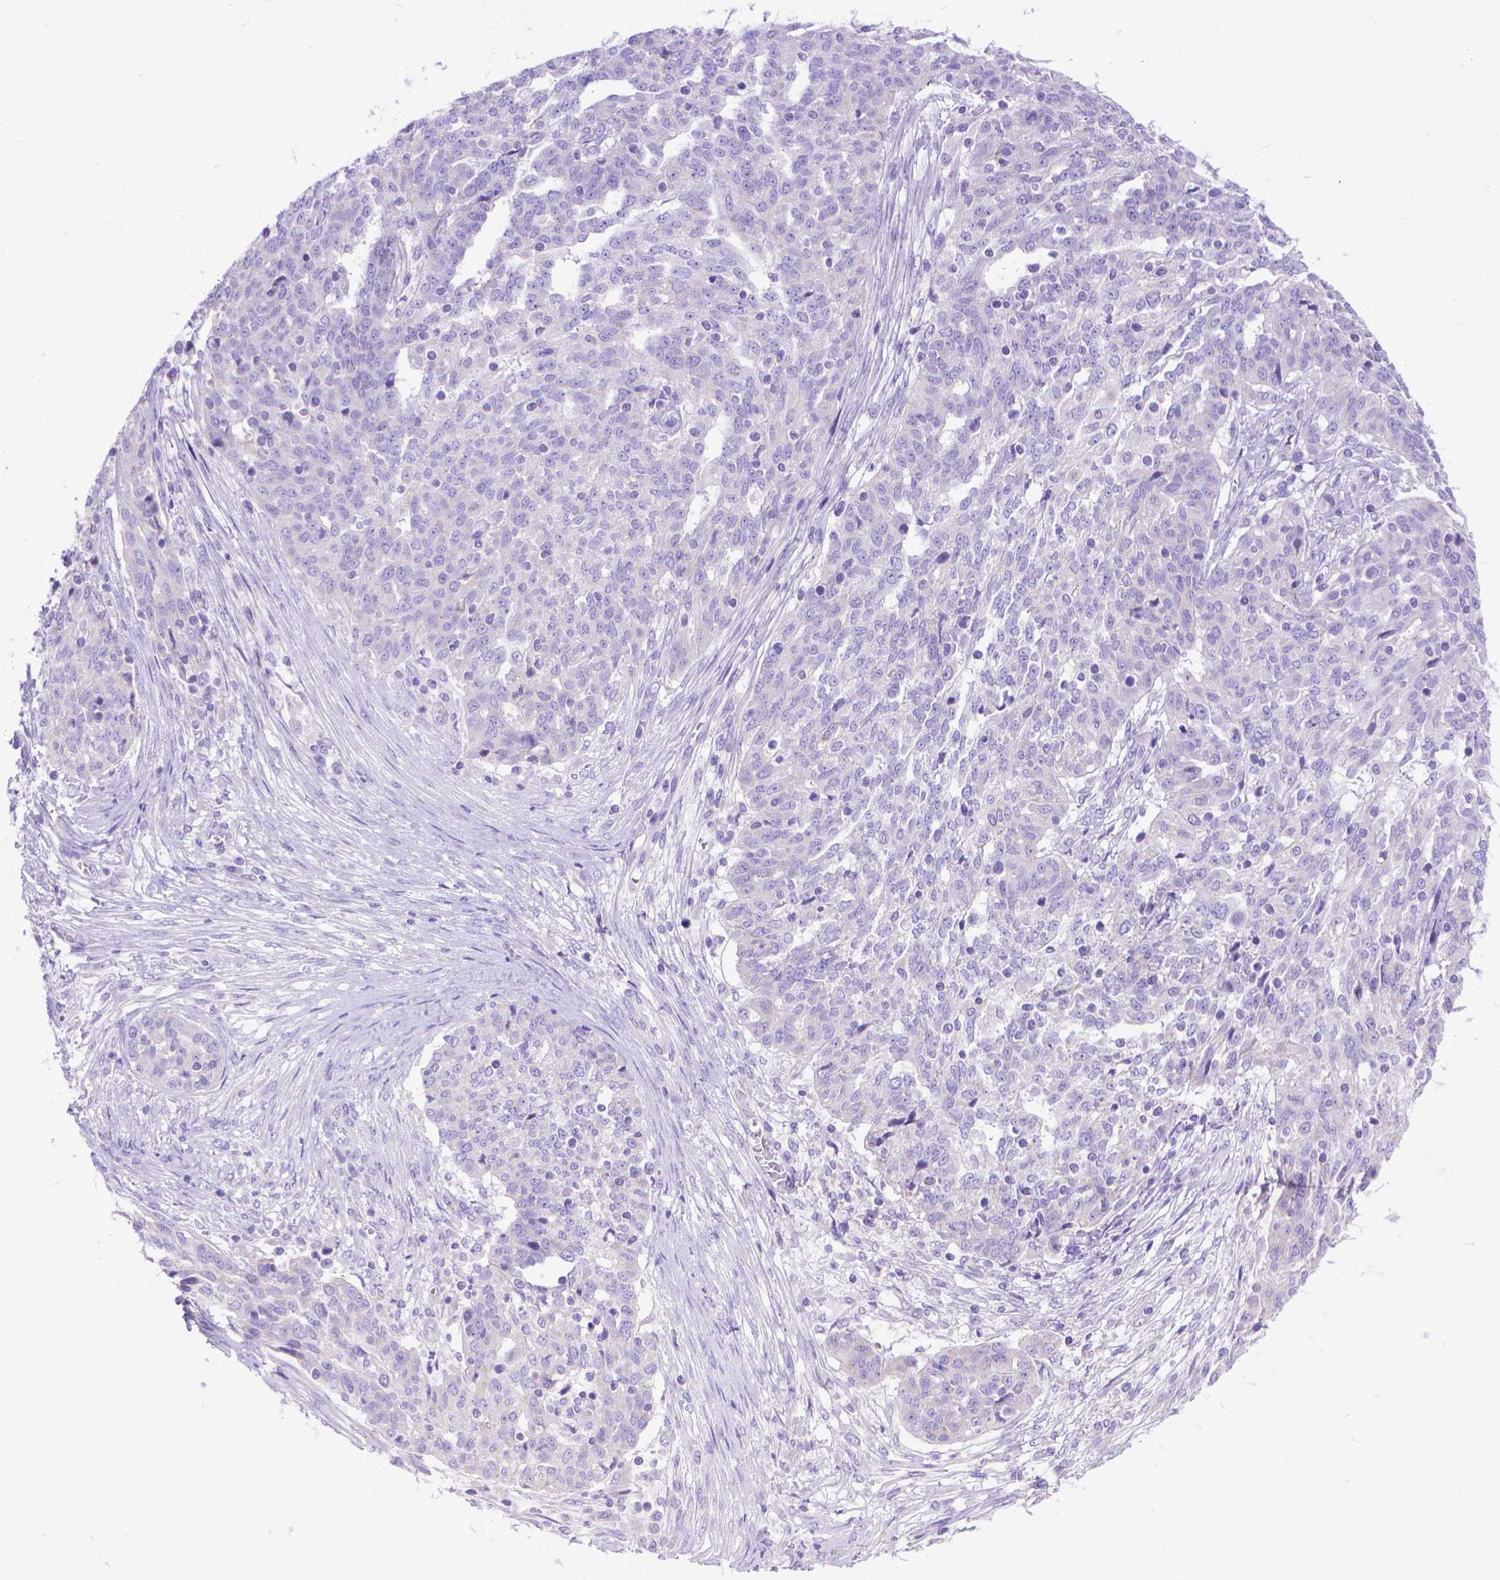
{"staining": {"intensity": "negative", "quantity": "none", "location": "none"}, "tissue": "ovarian cancer", "cell_type": "Tumor cells", "image_type": "cancer", "snomed": [{"axis": "morphology", "description": "Cystadenocarcinoma, serous, NOS"}, {"axis": "topography", "description": "Ovary"}], "caption": "Serous cystadenocarcinoma (ovarian) was stained to show a protein in brown. There is no significant expression in tumor cells.", "gene": "DHRS2", "patient": {"sex": "female", "age": 67}}